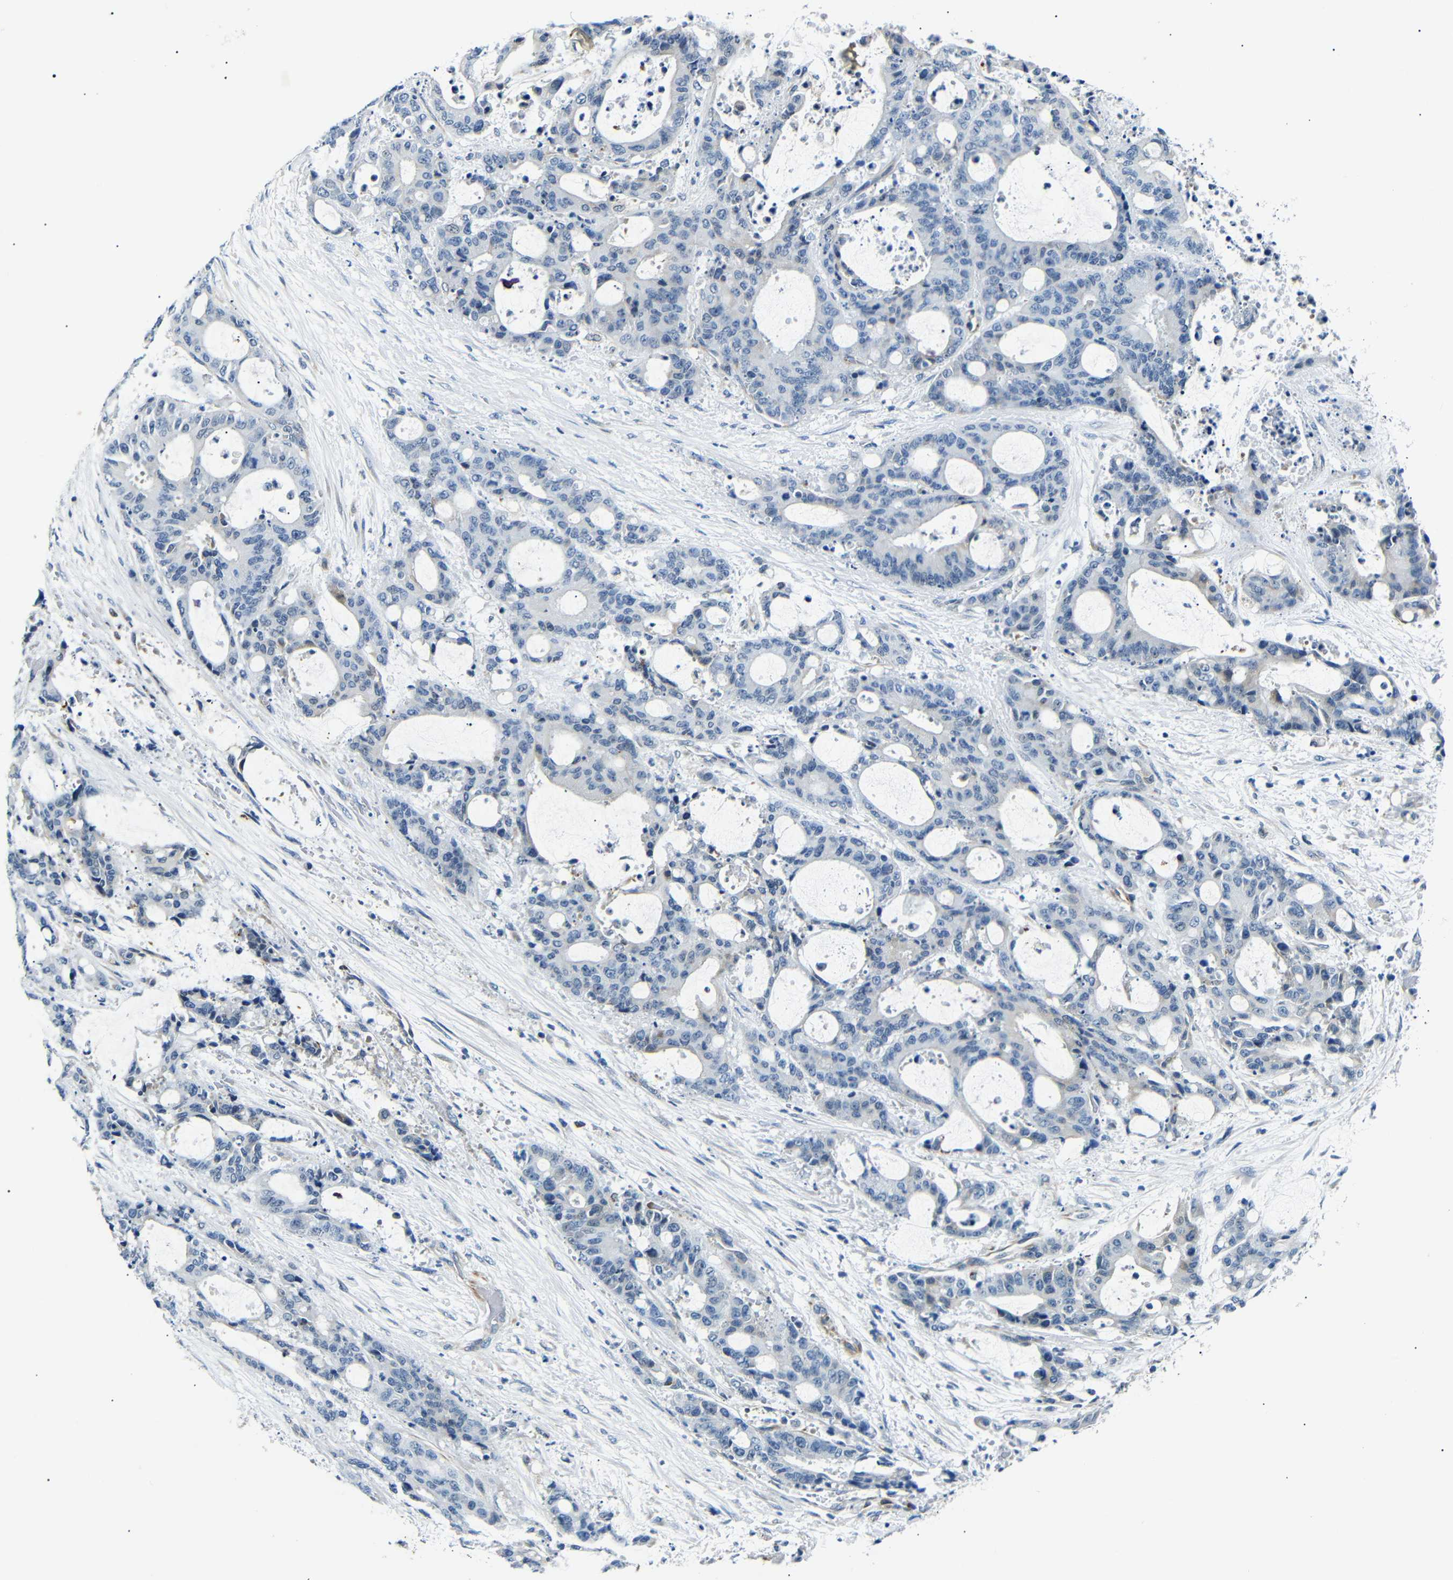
{"staining": {"intensity": "negative", "quantity": "none", "location": "none"}, "tissue": "liver cancer", "cell_type": "Tumor cells", "image_type": "cancer", "snomed": [{"axis": "morphology", "description": "Normal tissue, NOS"}, {"axis": "morphology", "description": "Cholangiocarcinoma"}, {"axis": "topography", "description": "Liver"}, {"axis": "topography", "description": "Peripheral nerve tissue"}], "caption": "Liver cancer (cholangiocarcinoma) was stained to show a protein in brown. There is no significant staining in tumor cells.", "gene": "TAFA1", "patient": {"sex": "female", "age": 73}}